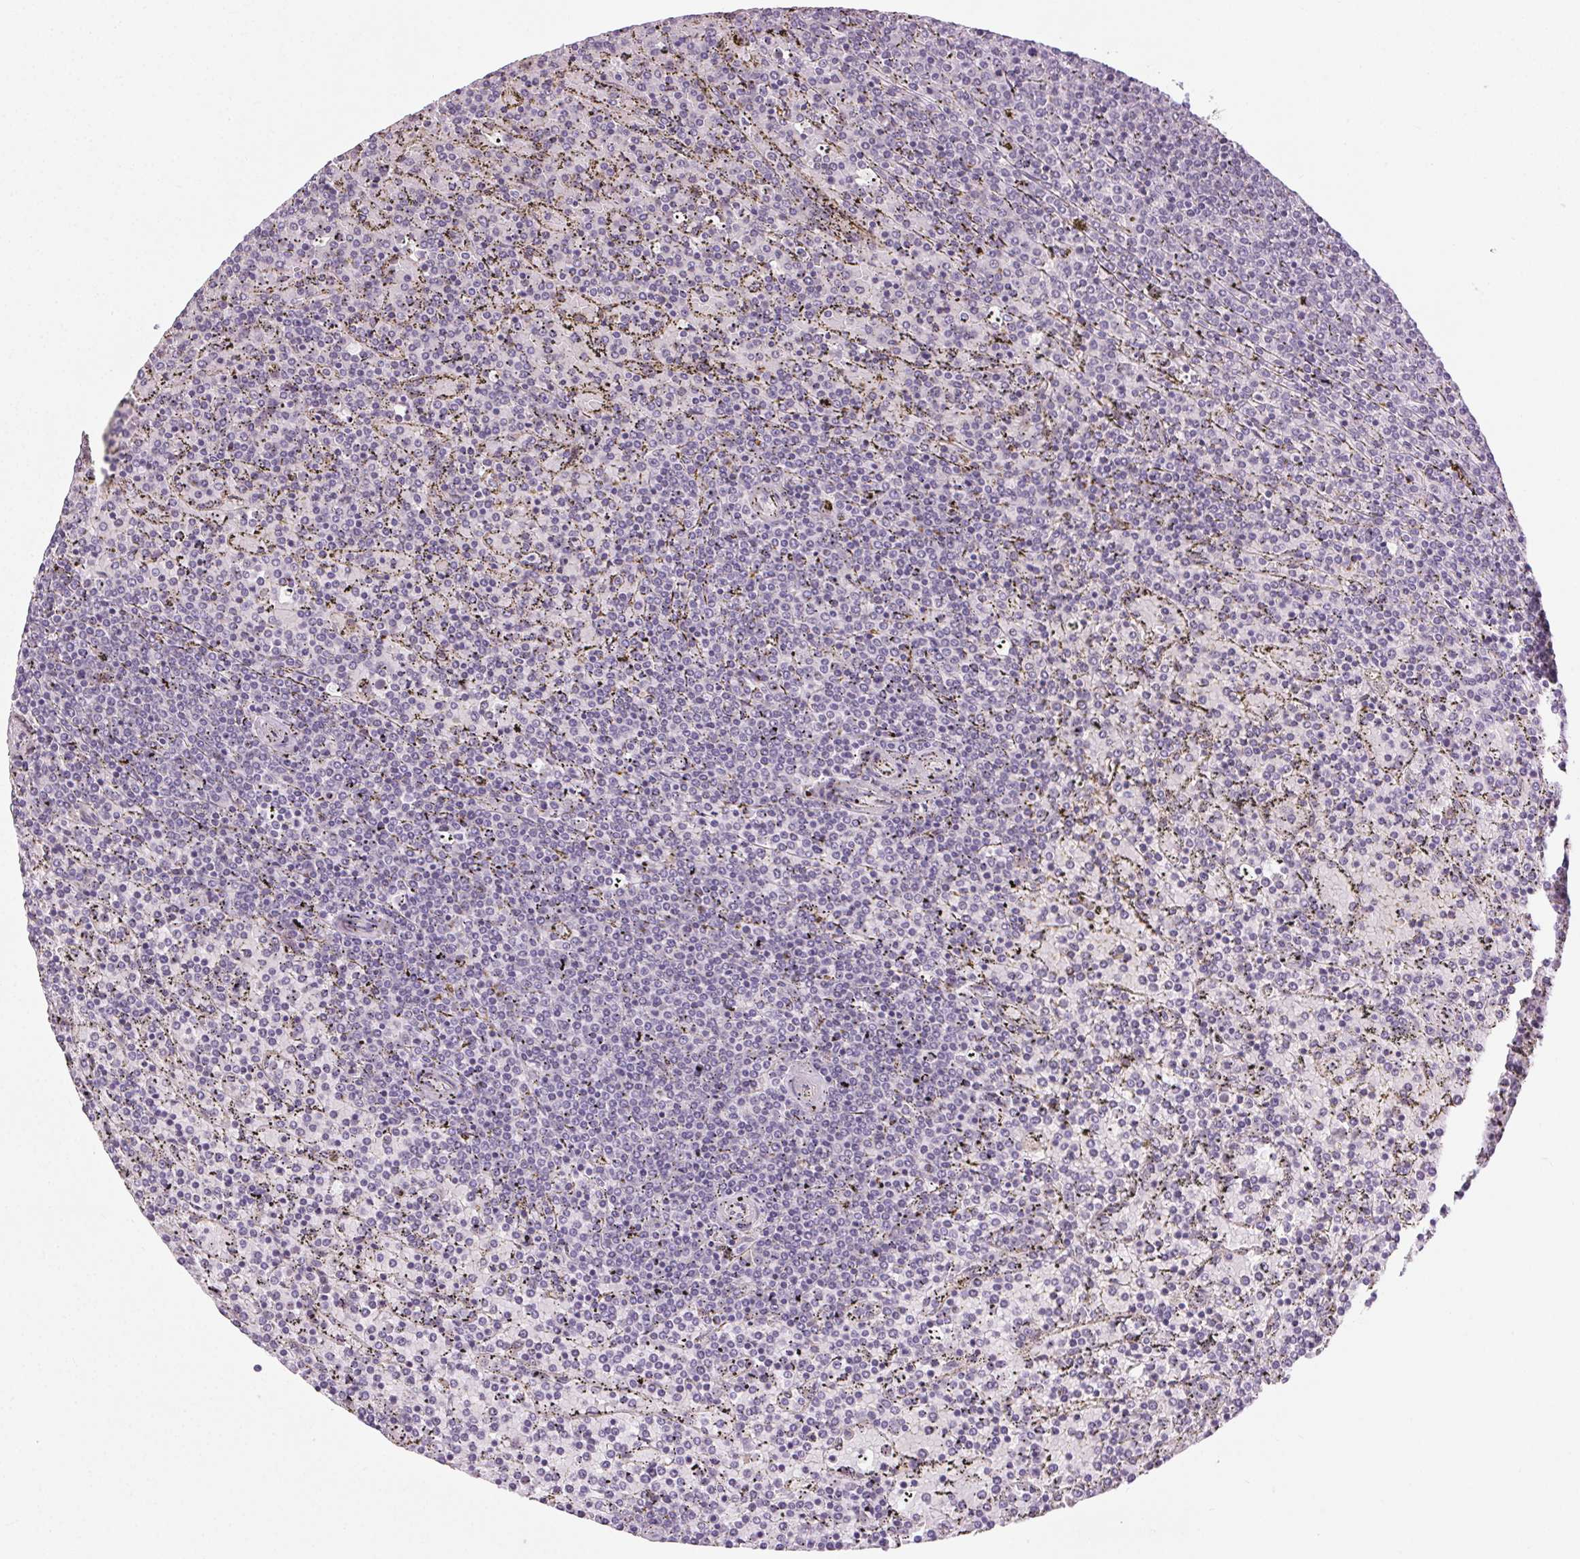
{"staining": {"intensity": "negative", "quantity": "none", "location": "none"}, "tissue": "lymphoma", "cell_type": "Tumor cells", "image_type": "cancer", "snomed": [{"axis": "morphology", "description": "Malignant lymphoma, non-Hodgkin's type, Low grade"}, {"axis": "topography", "description": "Spleen"}], "caption": "Tumor cells show no significant staining in low-grade malignant lymphoma, non-Hodgkin's type.", "gene": "FAM168A", "patient": {"sex": "female", "age": 77}}